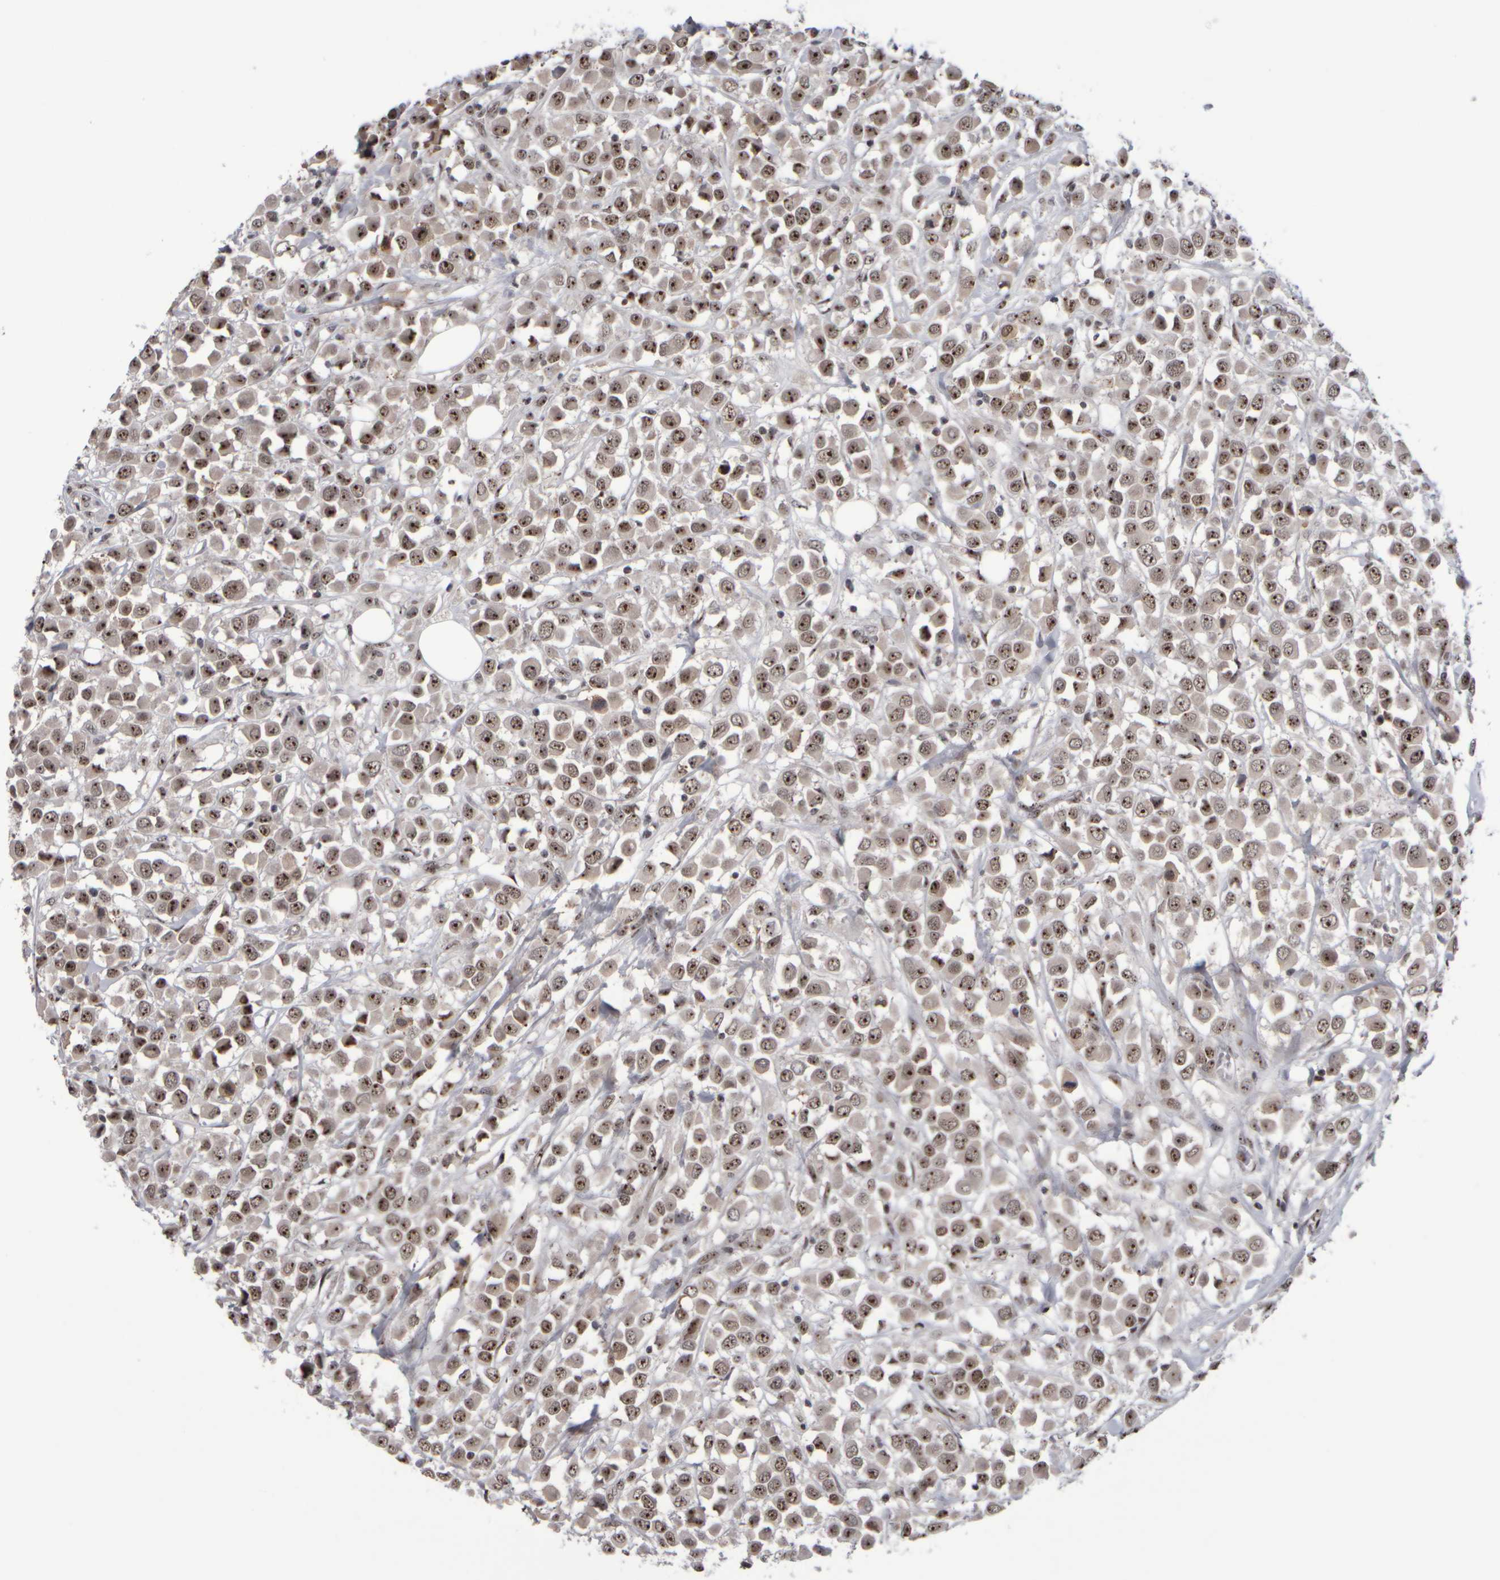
{"staining": {"intensity": "moderate", "quantity": ">75%", "location": "nuclear"}, "tissue": "breast cancer", "cell_type": "Tumor cells", "image_type": "cancer", "snomed": [{"axis": "morphology", "description": "Duct carcinoma"}, {"axis": "topography", "description": "Breast"}], "caption": "A photomicrograph of breast infiltrating ductal carcinoma stained for a protein demonstrates moderate nuclear brown staining in tumor cells.", "gene": "SURF6", "patient": {"sex": "female", "age": 61}}